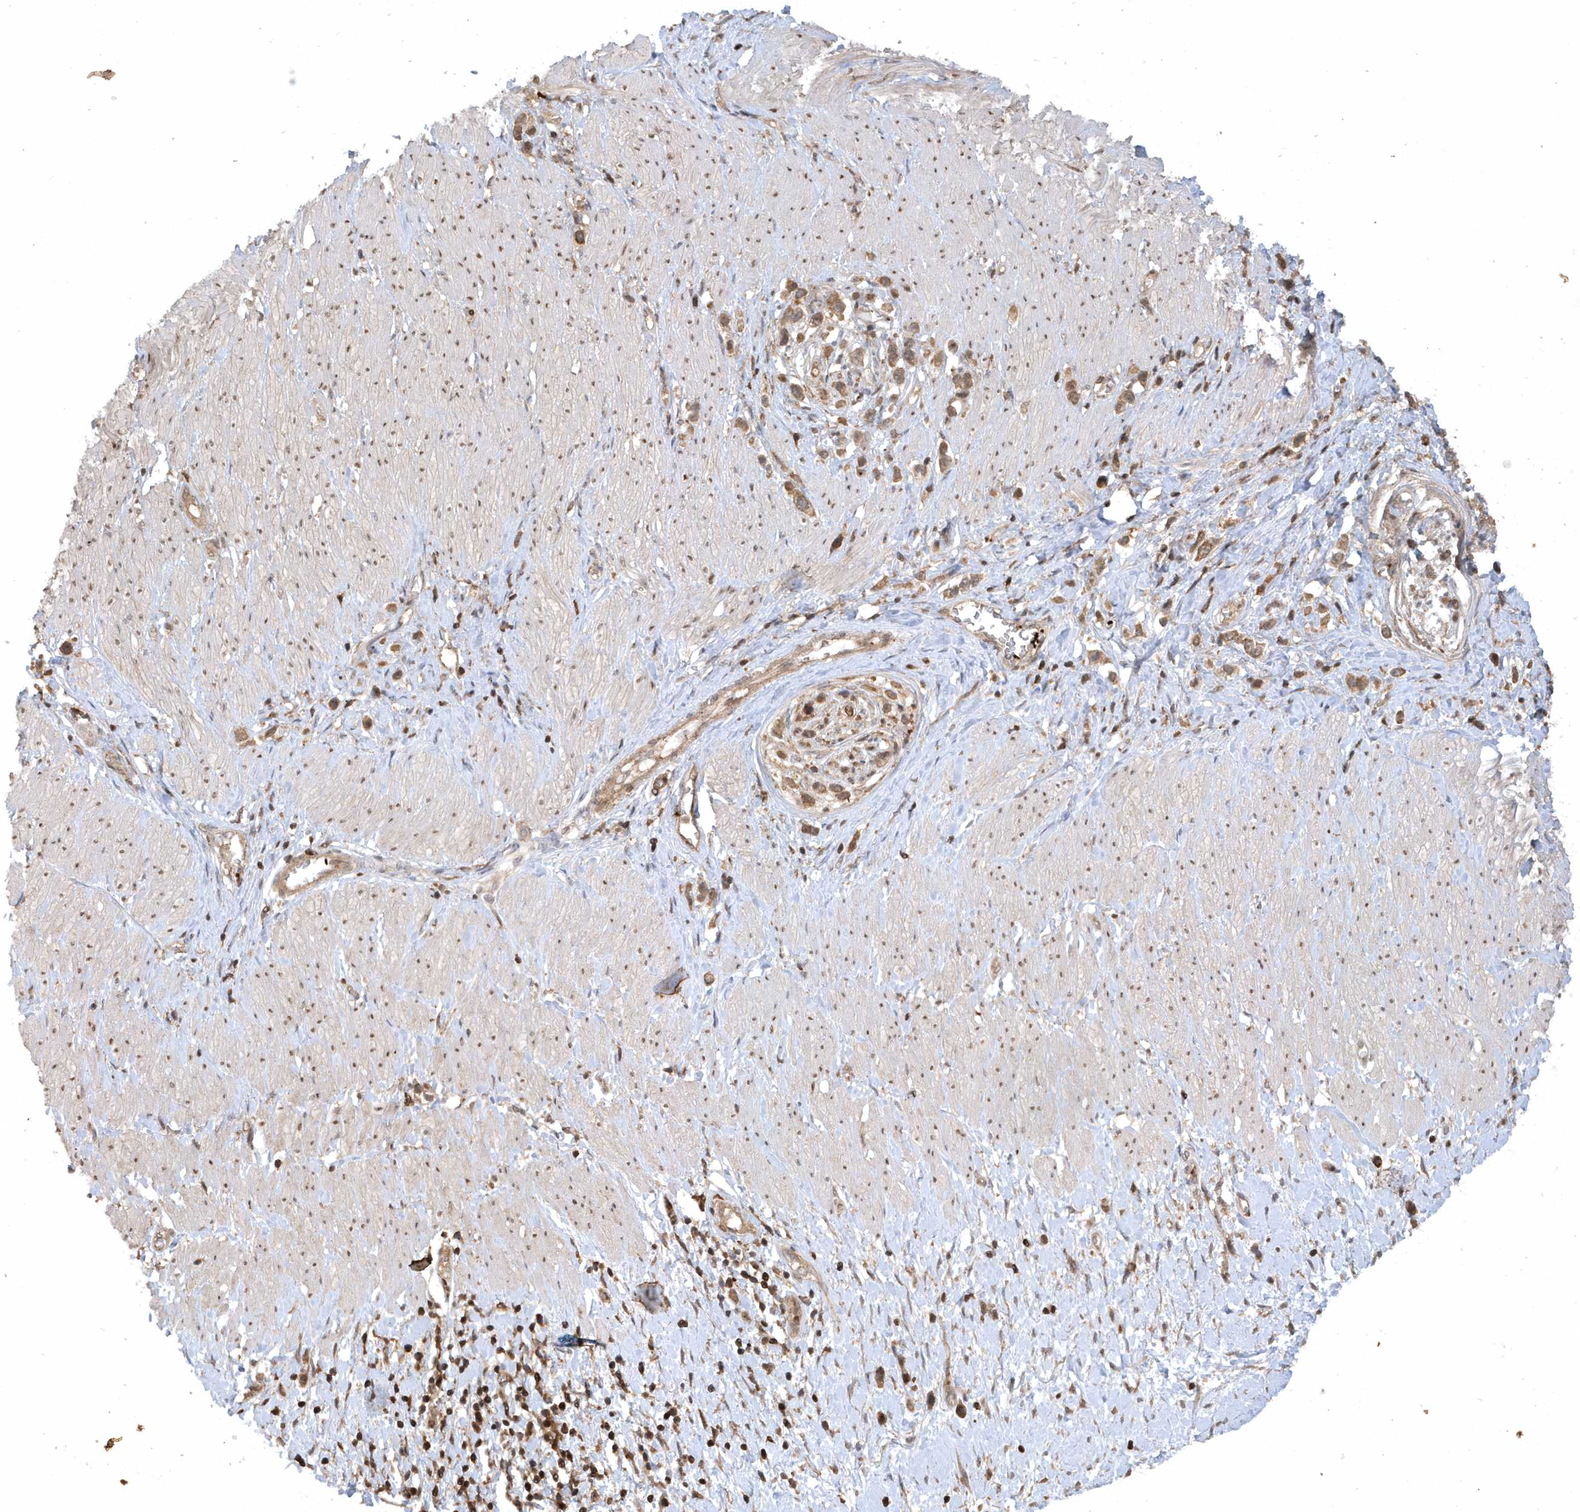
{"staining": {"intensity": "moderate", "quantity": ">75%", "location": "cytoplasmic/membranous"}, "tissue": "stomach cancer", "cell_type": "Tumor cells", "image_type": "cancer", "snomed": [{"axis": "morphology", "description": "Normal tissue, NOS"}, {"axis": "morphology", "description": "Adenocarcinoma, NOS"}, {"axis": "topography", "description": "Stomach, upper"}, {"axis": "topography", "description": "Stomach"}], "caption": "This micrograph demonstrates stomach cancer stained with IHC to label a protein in brown. The cytoplasmic/membranous of tumor cells show moderate positivity for the protein. Nuclei are counter-stained blue.", "gene": "ACYP1", "patient": {"sex": "female", "age": 65}}